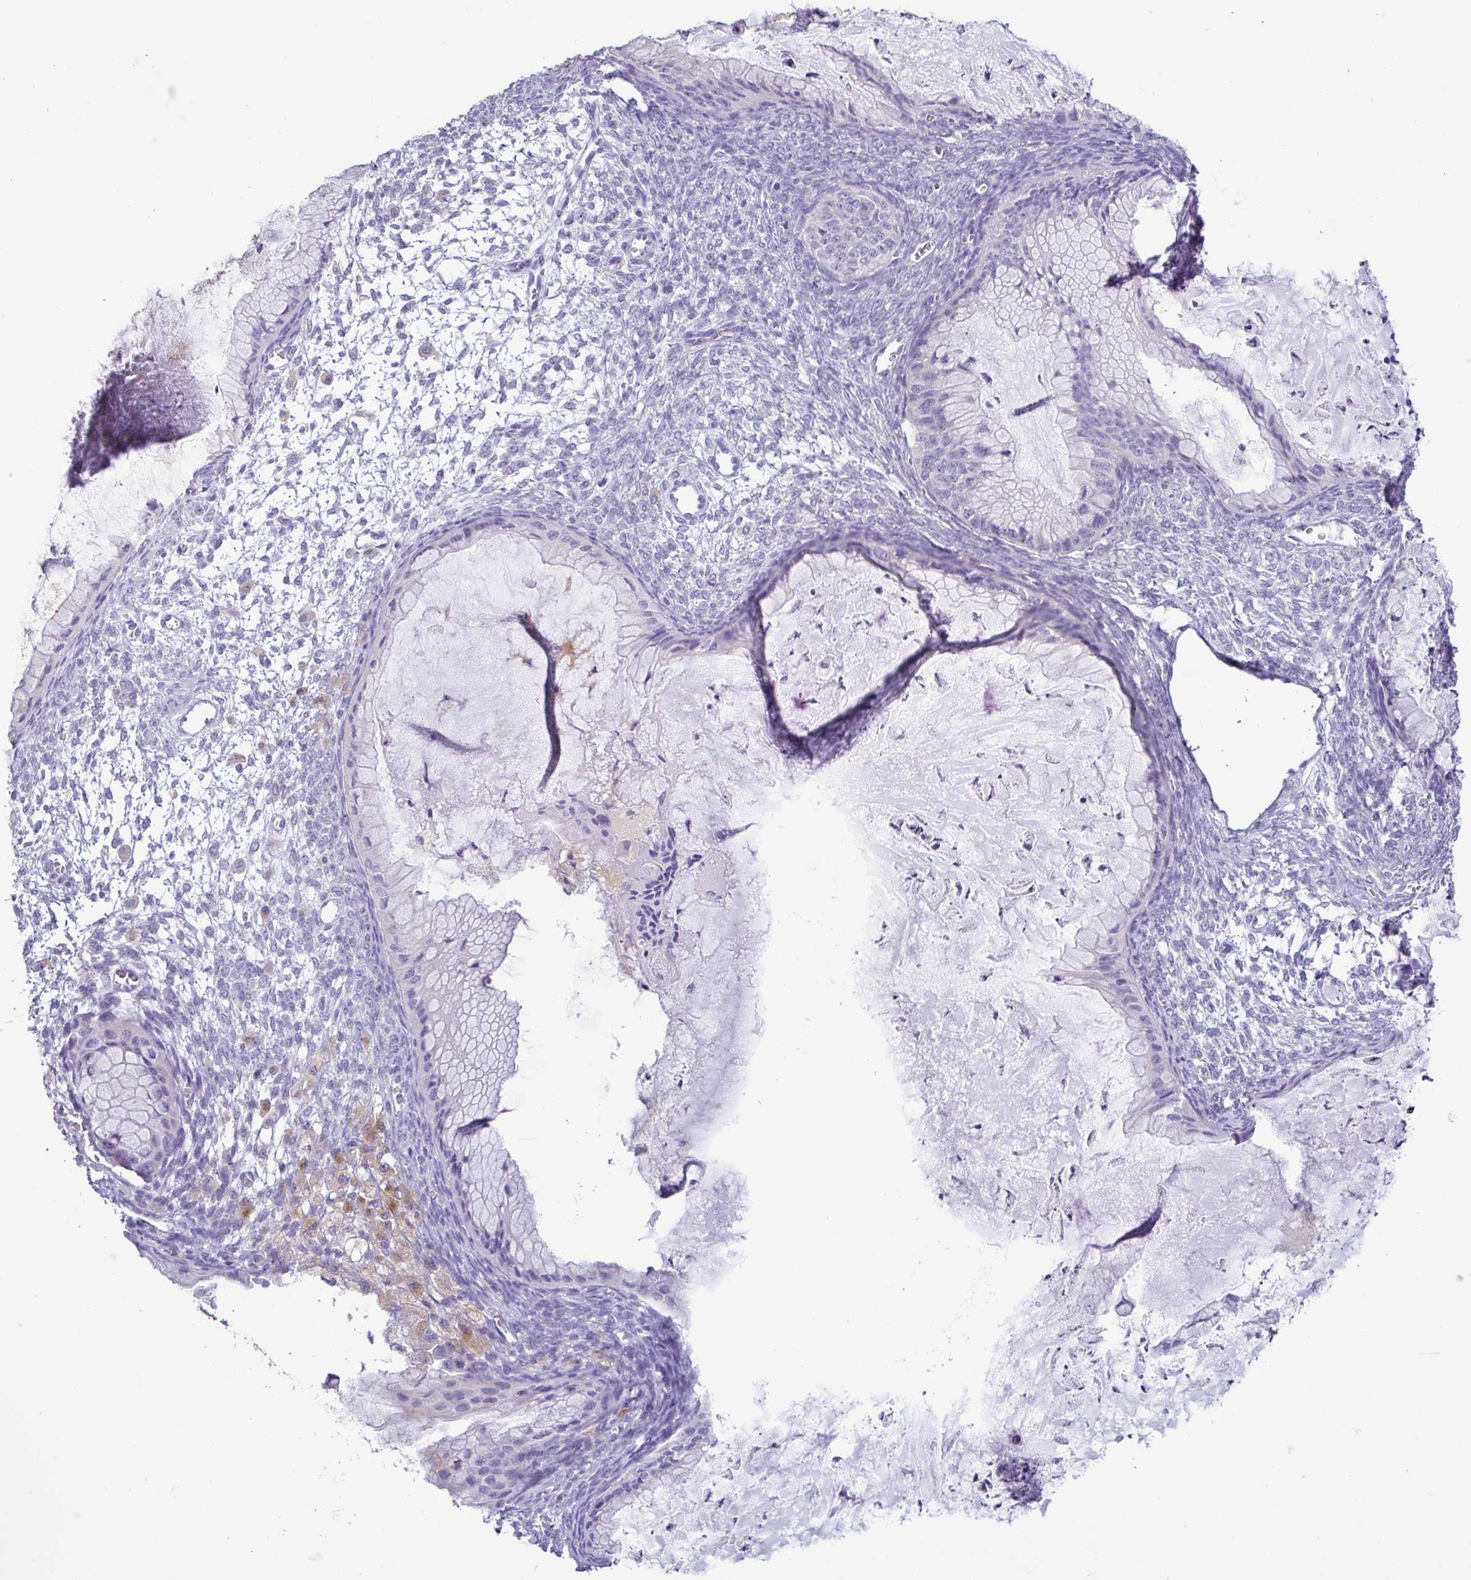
{"staining": {"intensity": "negative", "quantity": "none", "location": "none"}, "tissue": "ovarian cancer", "cell_type": "Tumor cells", "image_type": "cancer", "snomed": [{"axis": "morphology", "description": "Cystadenocarcinoma, mucinous, NOS"}, {"axis": "topography", "description": "Ovary"}], "caption": "Tumor cells are negative for protein expression in human ovarian mucinous cystadenocarcinoma.", "gene": "ATP6V1G2", "patient": {"sex": "female", "age": 72}}